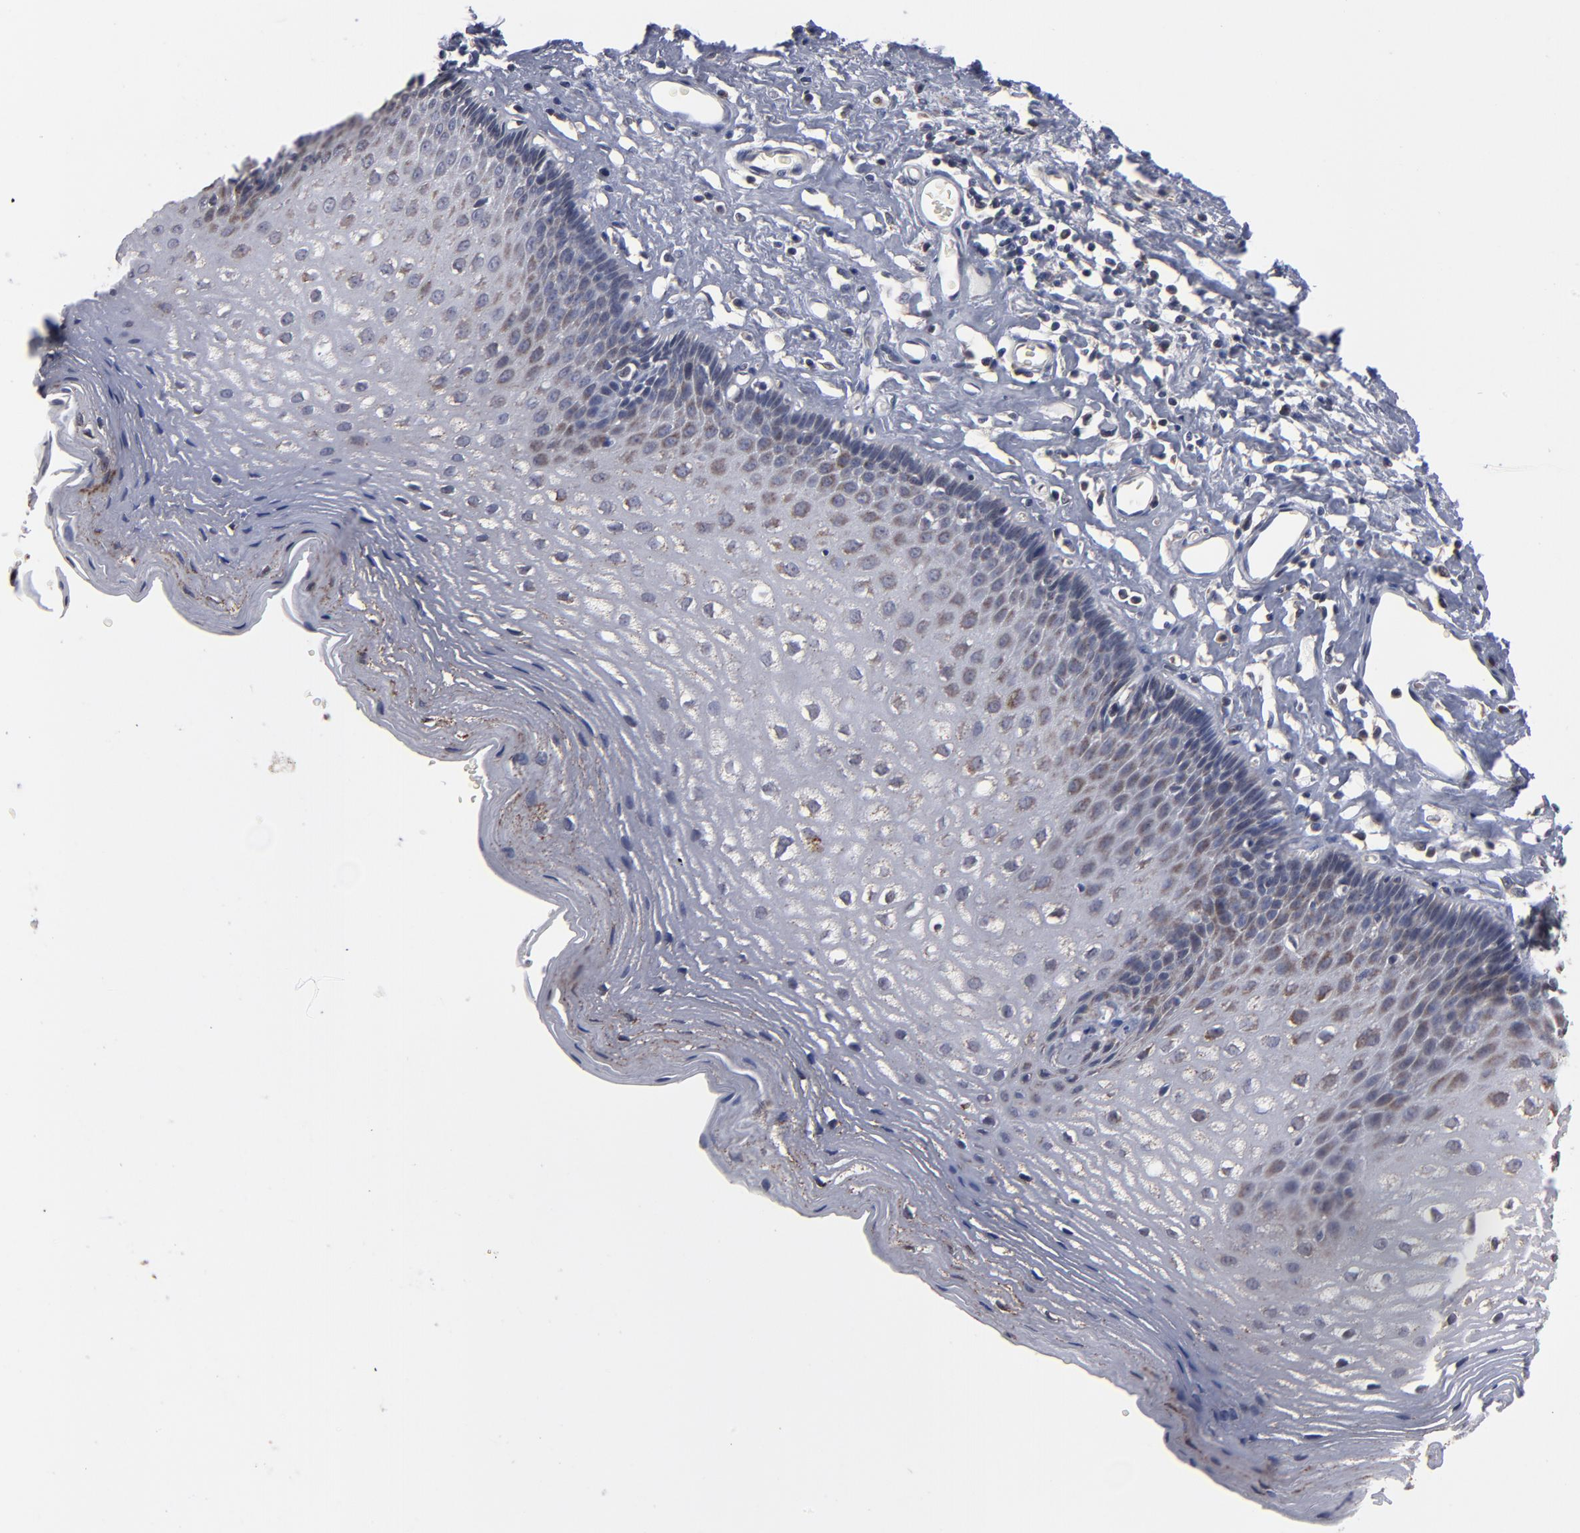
{"staining": {"intensity": "weak", "quantity": ">75%", "location": "cytoplasmic/membranous"}, "tissue": "esophagus", "cell_type": "Squamous epithelial cells", "image_type": "normal", "snomed": [{"axis": "morphology", "description": "Normal tissue, NOS"}, {"axis": "topography", "description": "Esophagus"}], "caption": "This is an image of immunohistochemistry staining of unremarkable esophagus, which shows weak expression in the cytoplasmic/membranous of squamous epithelial cells.", "gene": "MIPOL1", "patient": {"sex": "female", "age": 70}}